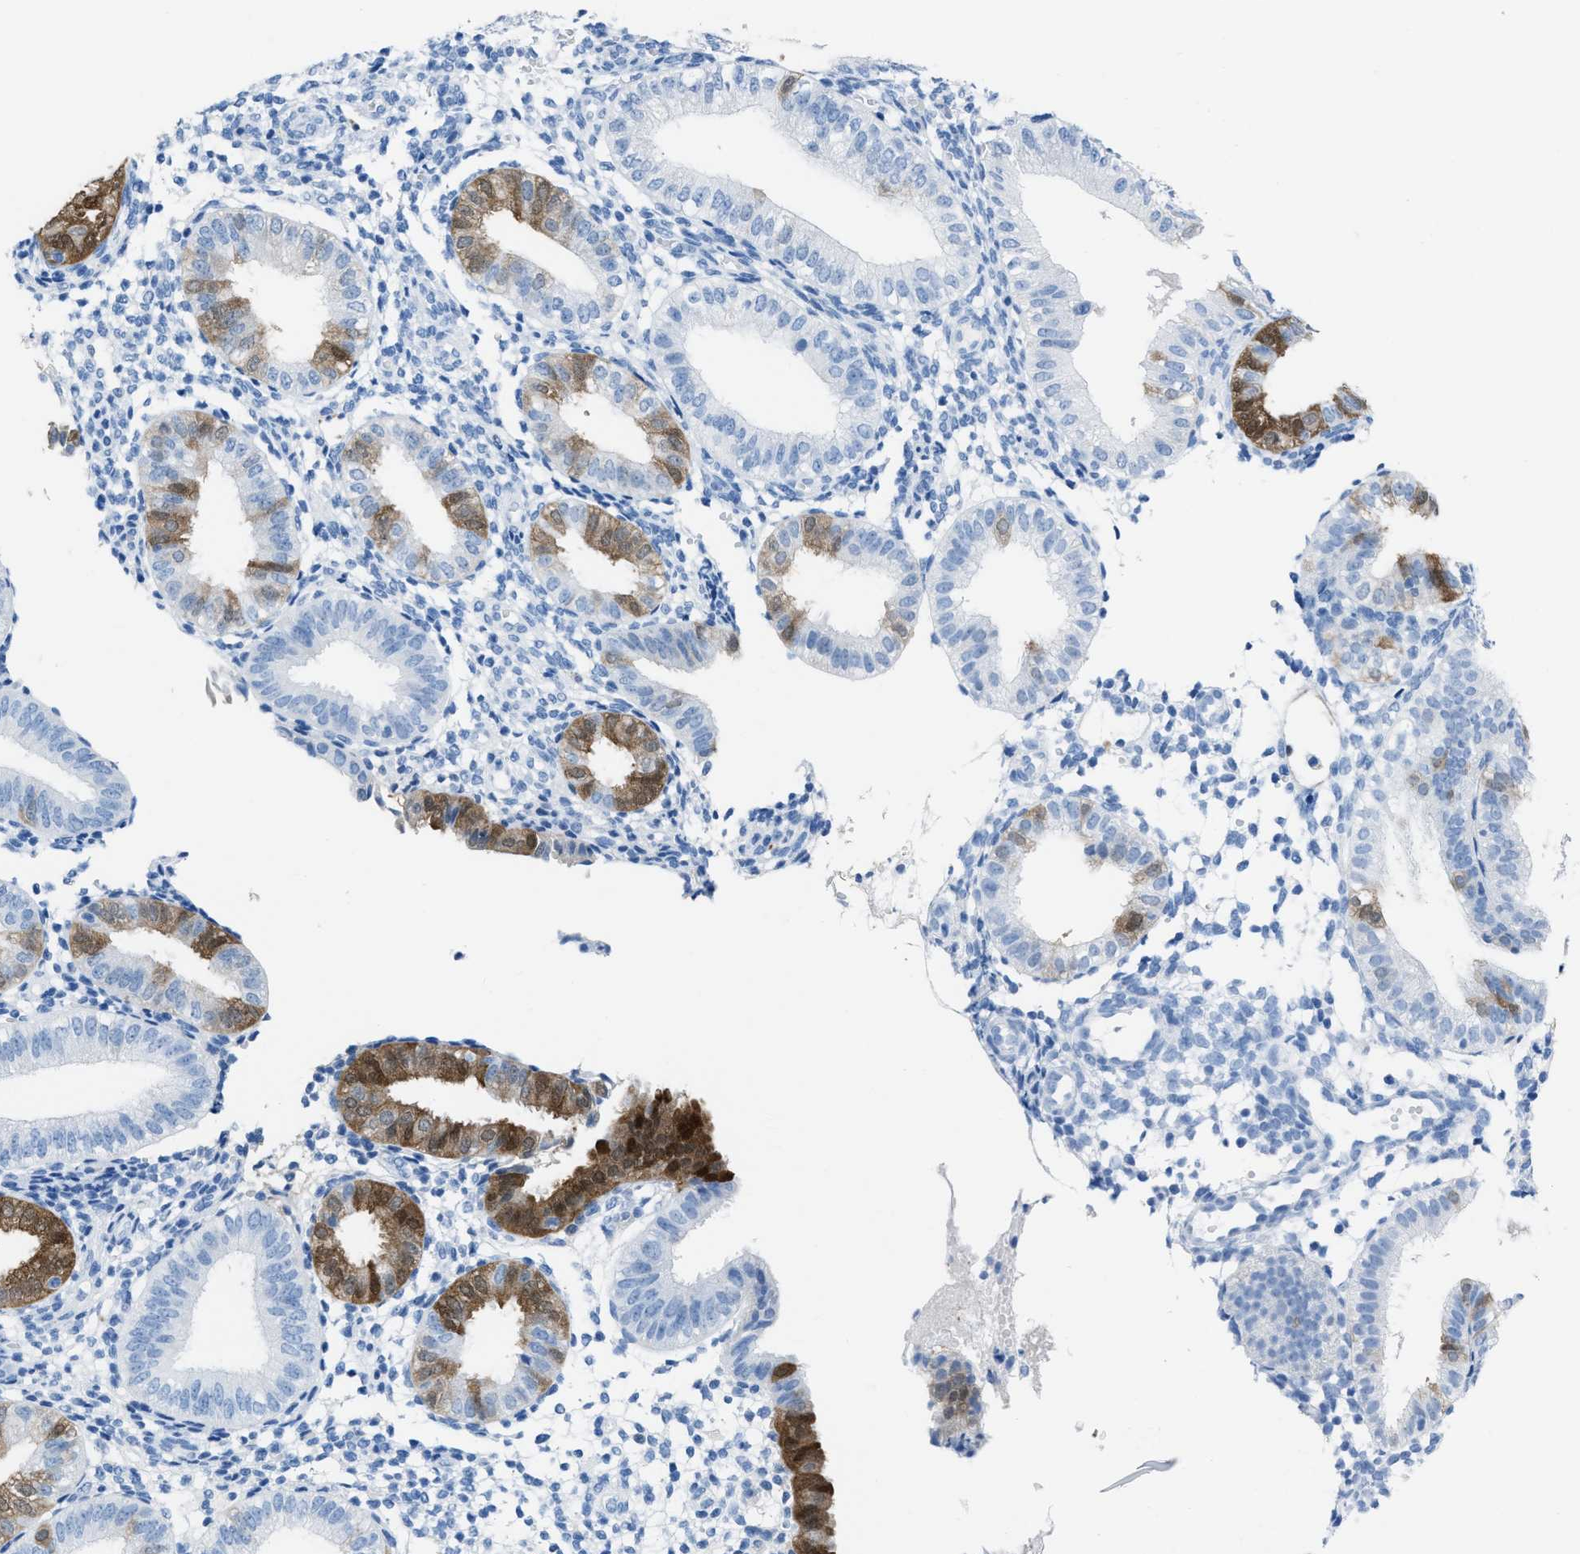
{"staining": {"intensity": "negative", "quantity": "none", "location": "none"}, "tissue": "endometrium", "cell_type": "Cells in endometrial stroma", "image_type": "normal", "snomed": [{"axis": "morphology", "description": "Normal tissue, NOS"}, {"axis": "topography", "description": "Endometrium"}], "caption": "Micrograph shows no significant protein expression in cells in endometrial stroma of unremarkable endometrium.", "gene": "CDKN2A", "patient": {"sex": "female", "age": 39}}